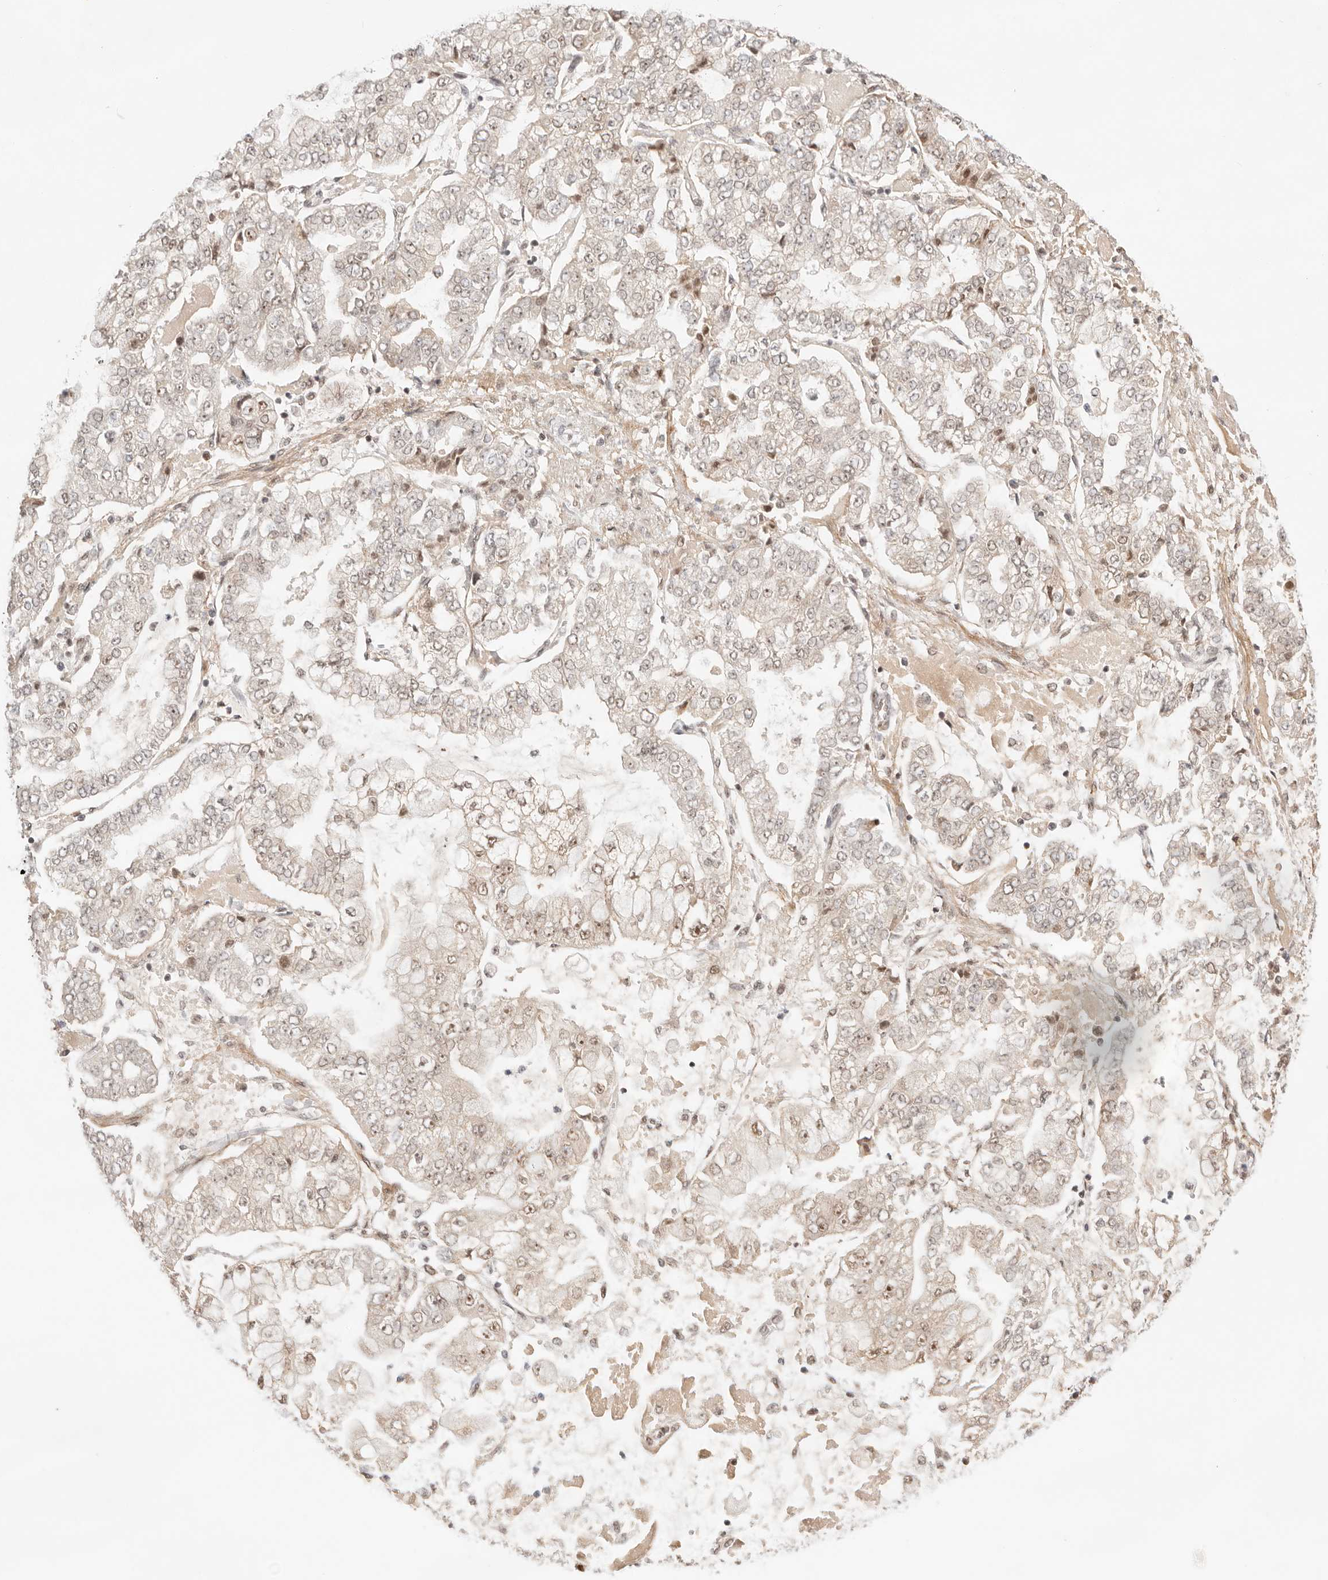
{"staining": {"intensity": "weak", "quantity": "25%-75%", "location": "nuclear"}, "tissue": "stomach cancer", "cell_type": "Tumor cells", "image_type": "cancer", "snomed": [{"axis": "morphology", "description": "Adenocarcinoma, NOS"}, {"axis": "topography", "description": "Stomach"}], "caption": "Adenocarcinoma (stomach) tissue exhibits weak nuclear positivity in about 25%-75% of tumor cells, visualized by immunohistochemistry.", "gene": "GTF2E2", "patient": {"sex": "male", "age": 76}}